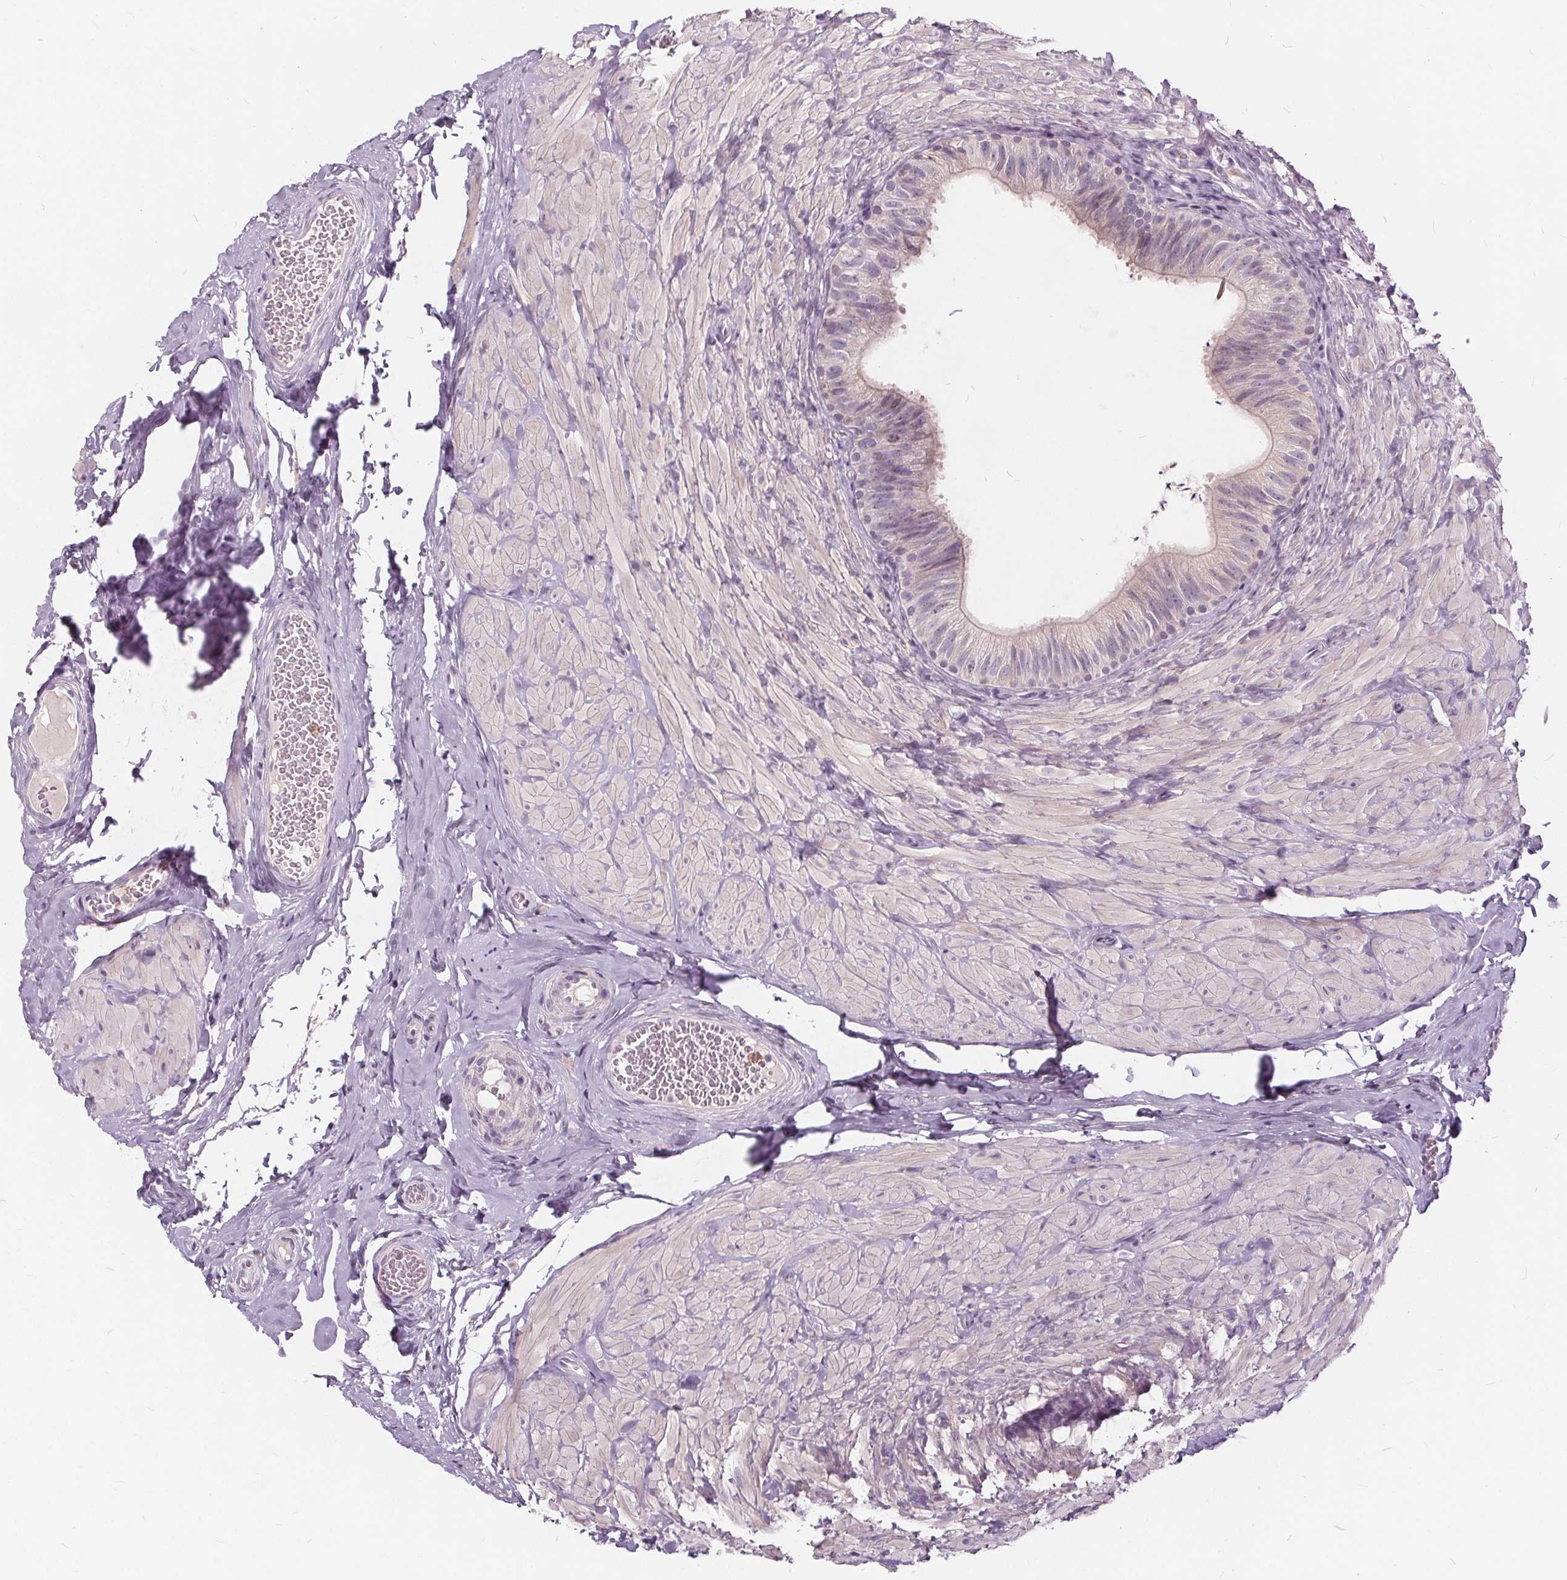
{"staining": {"intensity": "negative", "quantity": "none", "location": "none"}, "tissue": "epididymis", "cell_type": "Glandular cells", "image_type": "normal", "snomed": [{"axis": "morphology", "description": "Normal tissue, NOS"}, {"axis": "topography", "description": "Epididymis, spermatic cord, NOS"}, {"axis": "topography", "description": "Epididymis"}, {"axis": "topography", "description": "Peripheral nerve tissue"}], "caption": "A high-resolution photomicrograph shows immunohistochemistry staining of normal epididymis, which demonstrates no significant positivity in glandular cells.", "gene": "HAAO", "patient": {"sex": "male", "age": 29}}